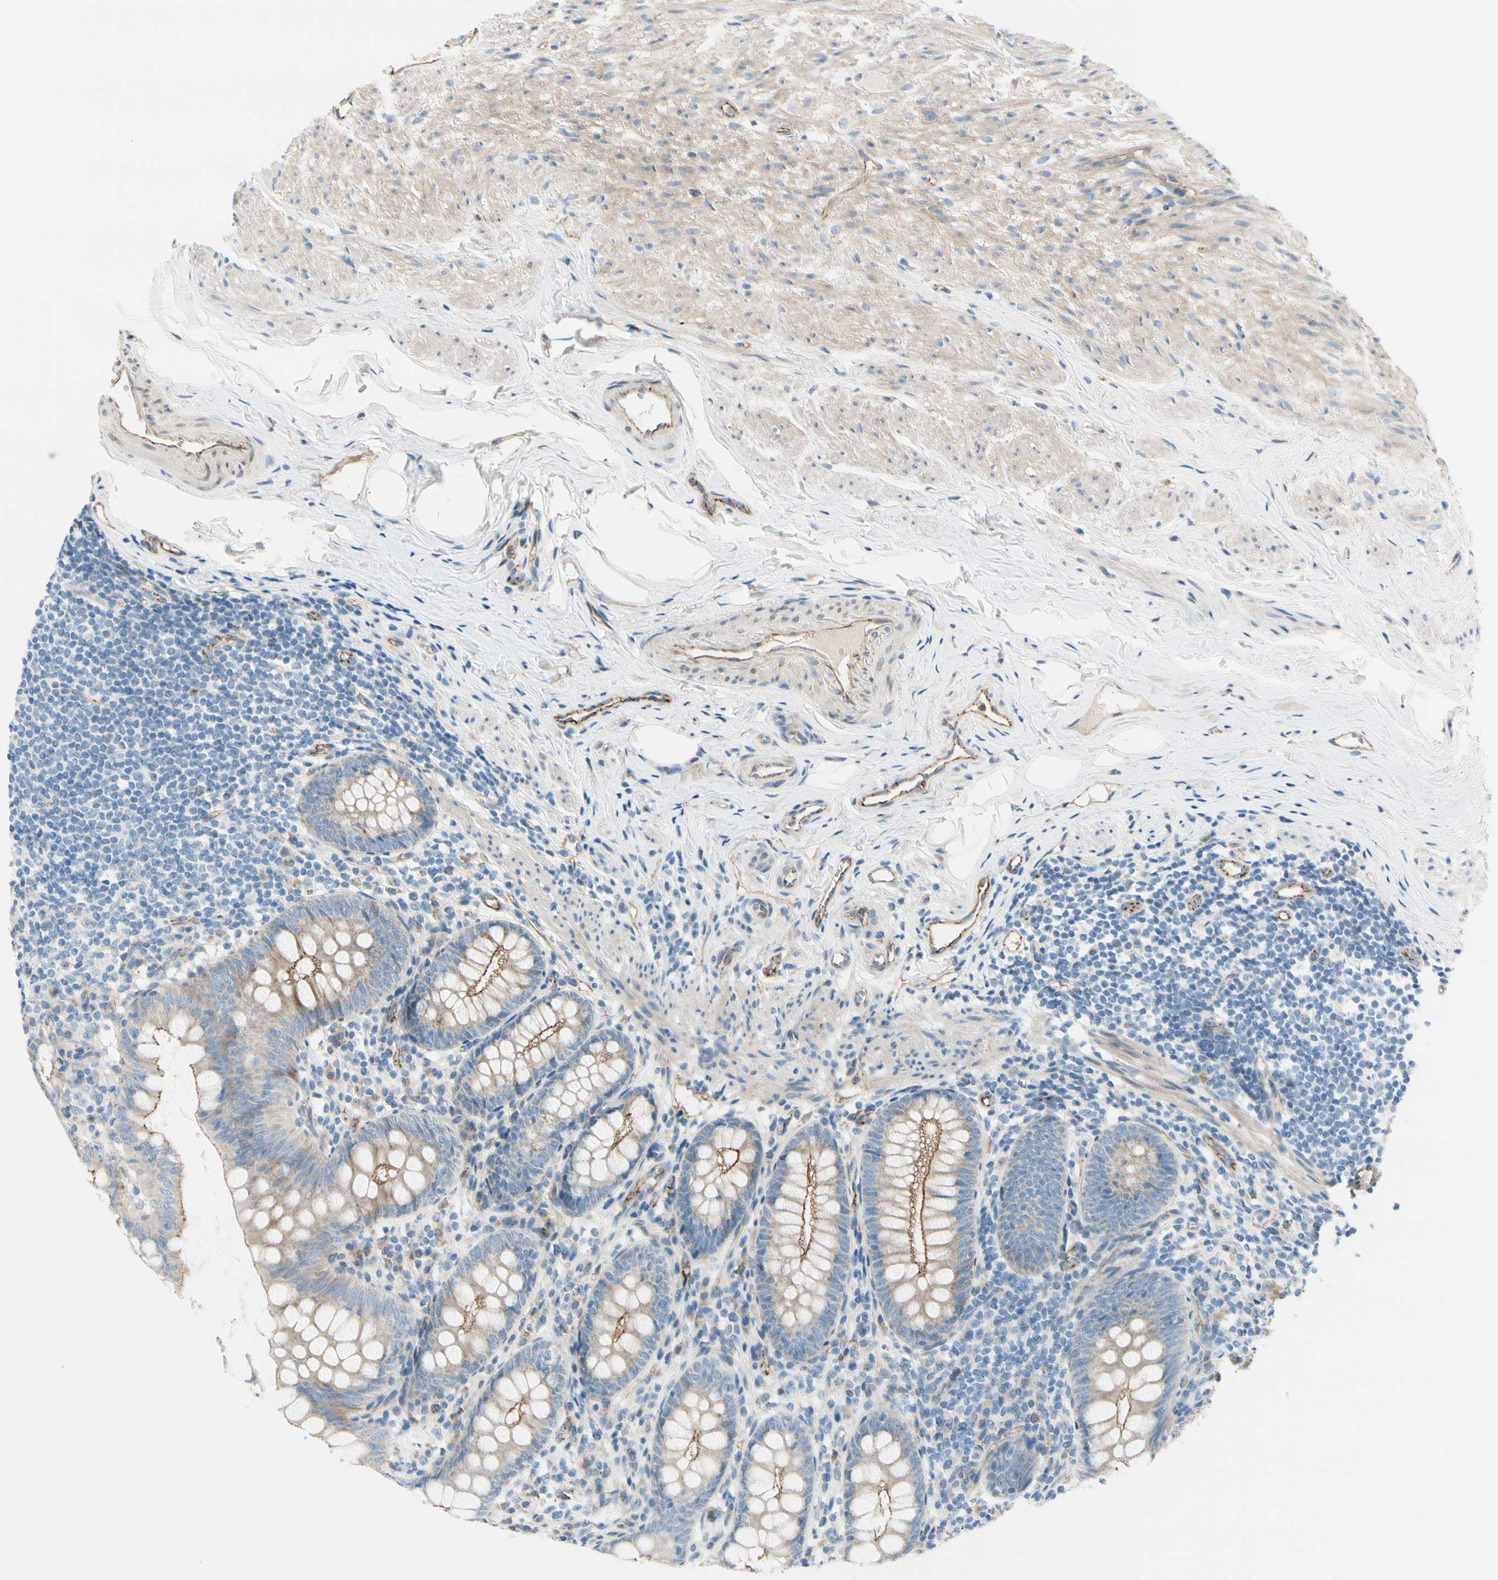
{"staining": {"intensity": "weak", "quantity": "25%-75%", "location": "cytoplasmic/membranous"}, "tissue": "appendix", "cell_type": "Glandular cells", "image_type": "normal", "snomed": [{"axis": "morphology", "description": "Normal tissue, NOS"}, {"axis": "topography", "description": "Appendix"}], "caption": "Glandular cells demonstrate weak cytoplasmic/membranous positivity in approximately 25%-75% of cells in benign appendix. (DAB IHC, brown staining for protein, blue staining for nuclei).", "gene": "TJP1", "patient": {"sex": "female", "age": 77}}